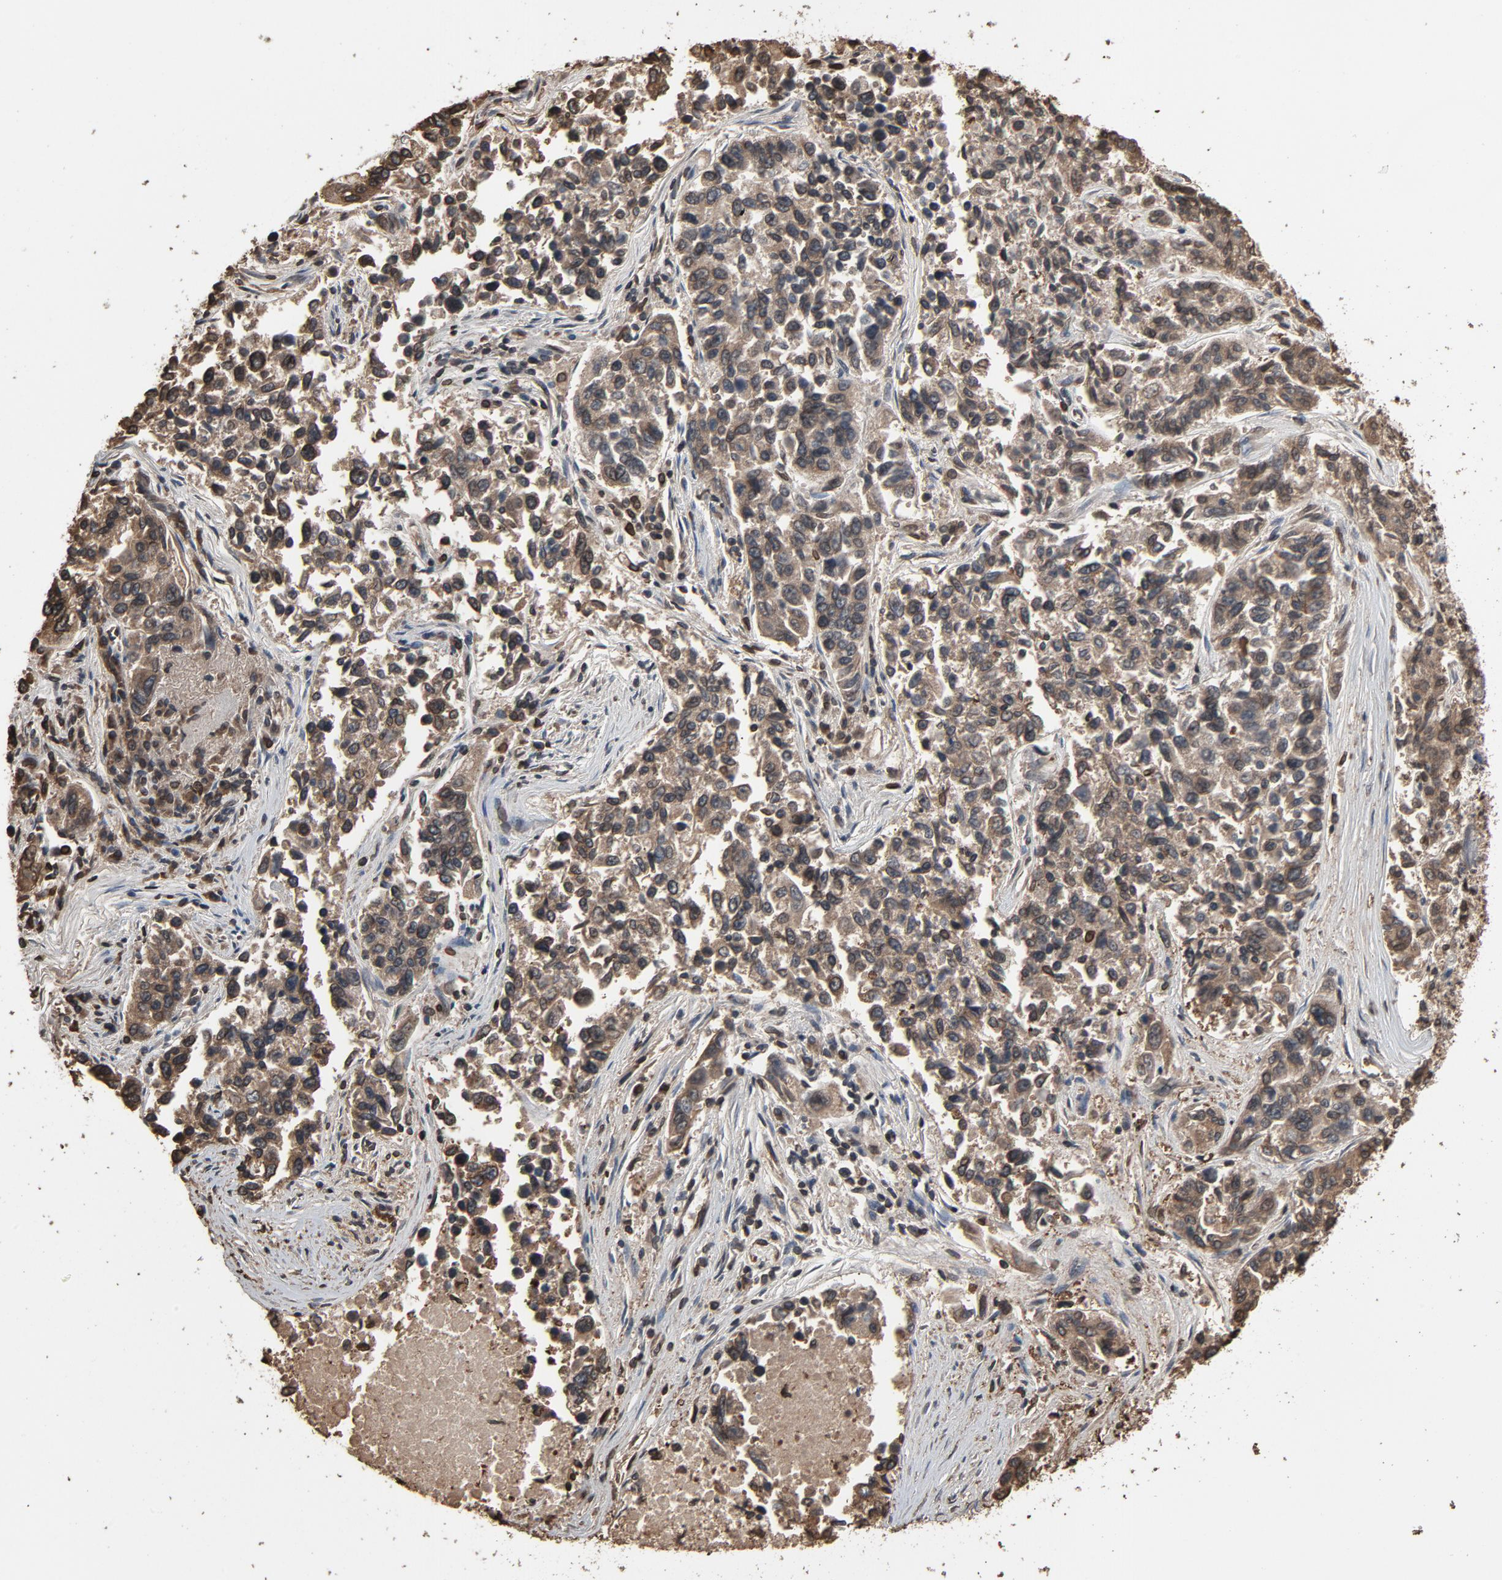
{"staining": {"intensity": "weak", "quantity": "25%-75%", "location": "cytoplasmic/membranous,nuclear"}, "tissue": "lung cancer", "cell_type": "Tumor cells", "image_type": "cancer", "snomed": [{"axis": "morphology", "description": "Adenocarcinoma, NOS"}, {"axis": "topography", "description": "Lung"}], "caption": "A low amount of weak cytoplasmic/membranous and nuclear staining is seen in about 25%-75% of tumor cells in adenocarcinoma (lung) tissue.", "gene": "UBE2D1", "patient": {"sex": "male", "age": 84}}